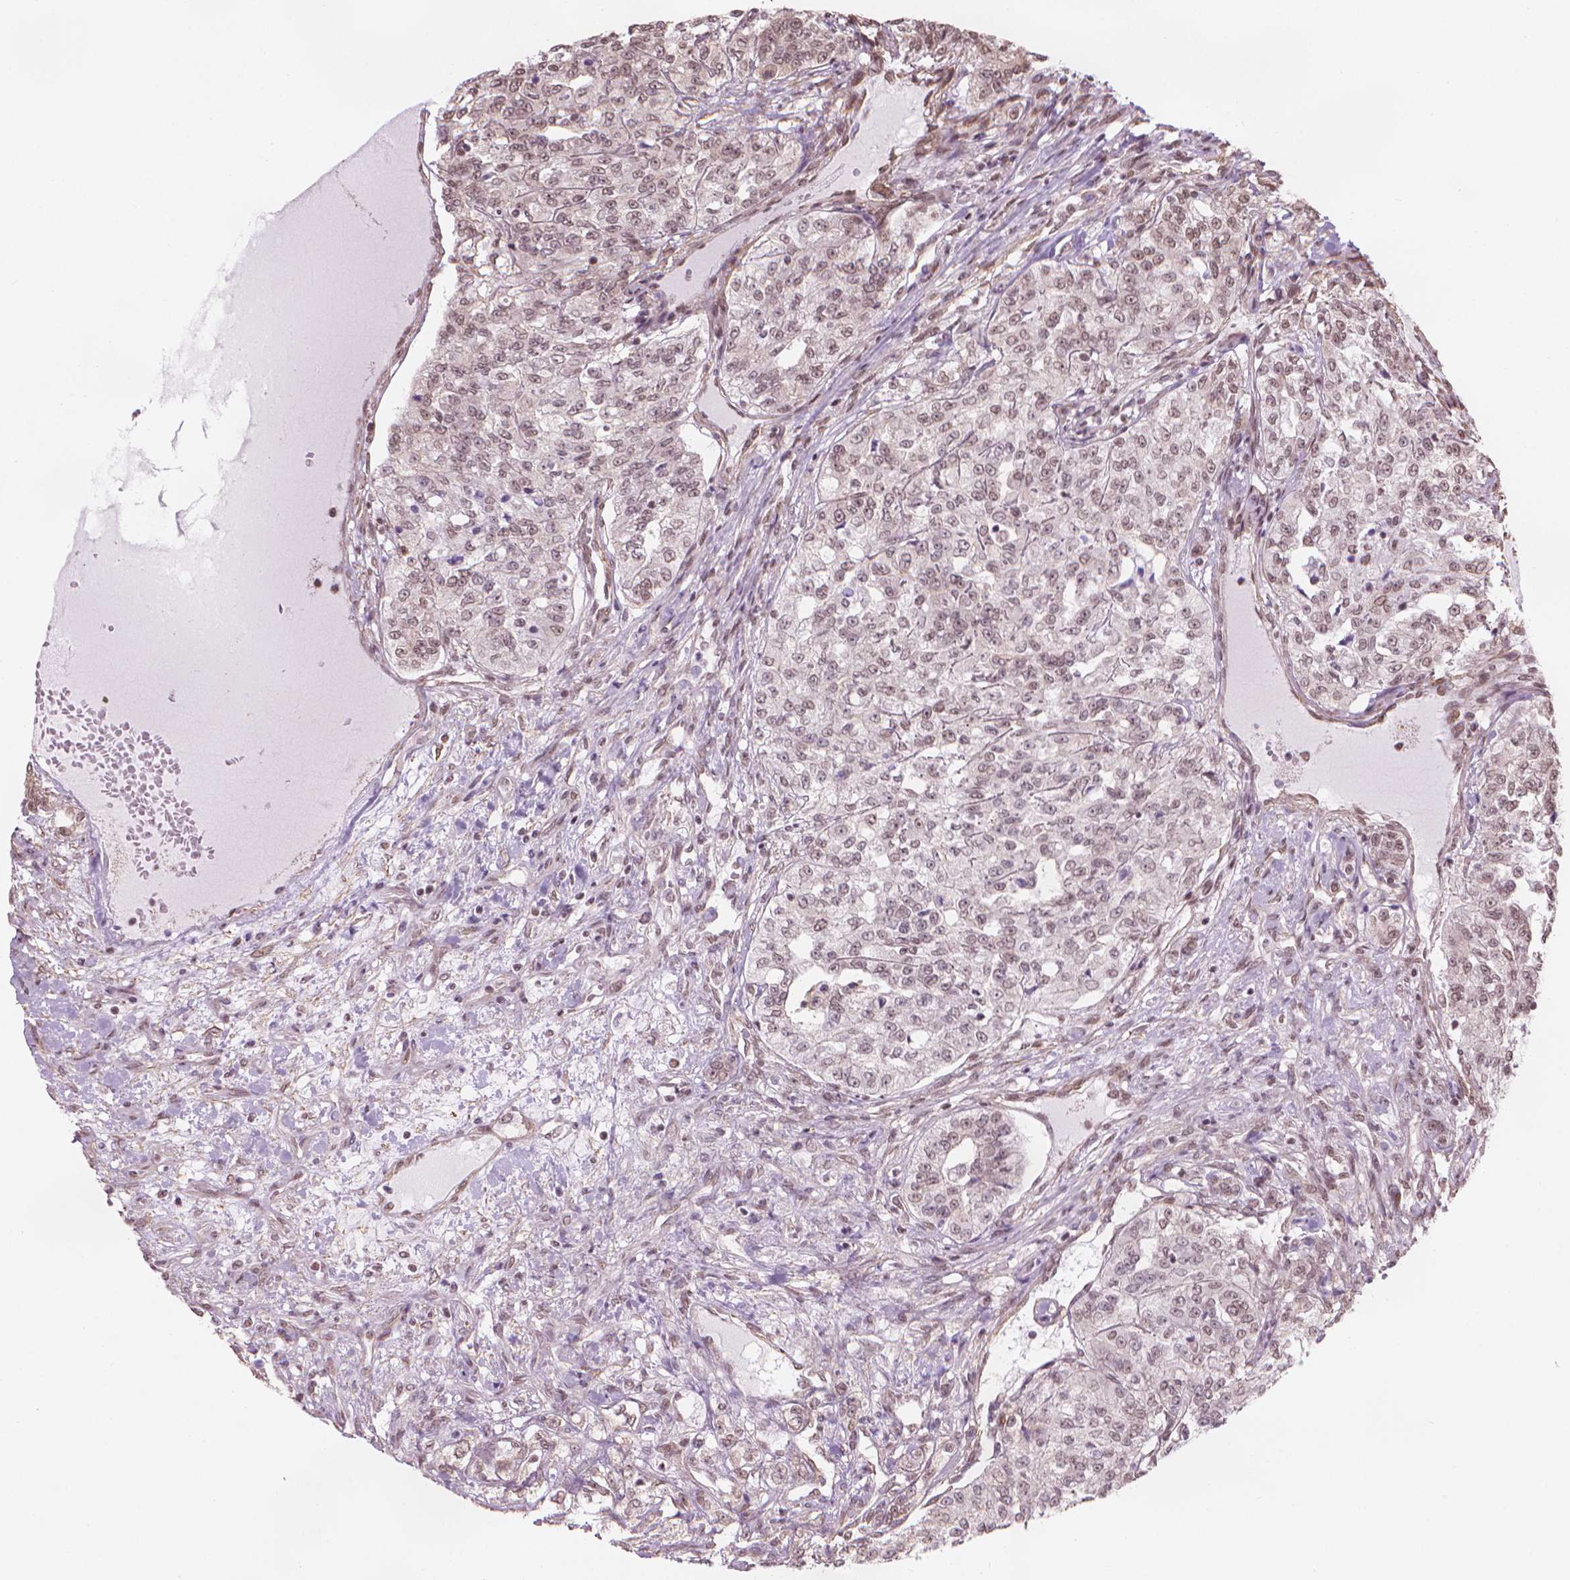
{"staining": {"intensity": "moderate", "quantity": "25%-75%", "location": "nuclear"}, "tissue": "renal cancer", "cell_type": "Tumor cells", "image_type": "cancer", "snomed": [{"axis": "morphology", "description": "Adenocarcinoma, NOS"}, {"axis": "topography", "description": "Kidney"}], "caption": "Renal cancer (adenocarcinoma) stained with DAB IHC exhibits medium levels of moderate nuclear staining in about 25%-75% of tumor cells.", "gene": "HOXD4", "patient": {"sex": "female", "age": 63}}